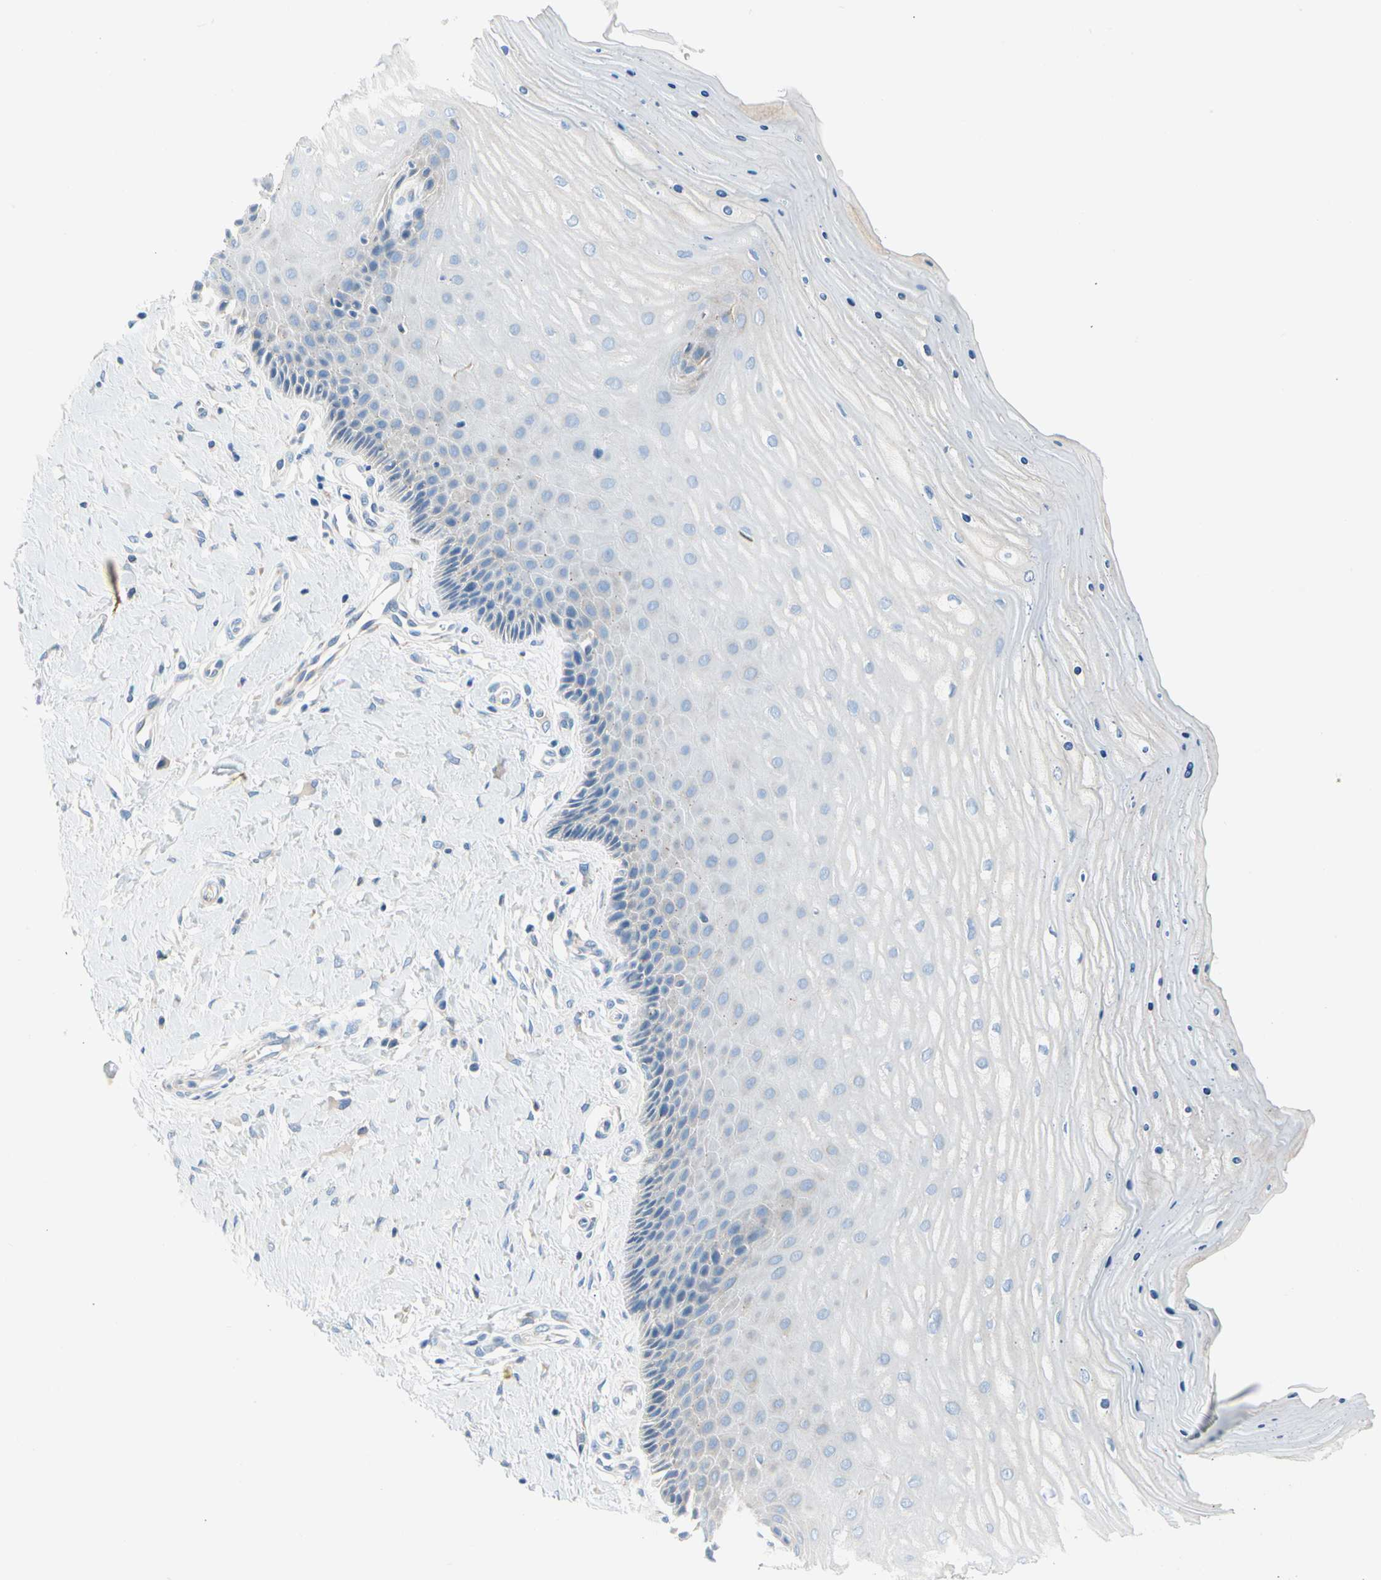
{"staining": {"intensity": "negative", "quantity": "none", "location": "none"}, "tissue": "cervix", "cell_type": "Glandular cells", "image_type": "normal", "snomed": [{"axis": "morphology", "description": "Normal tissue, NOS"}, {"axis": "topography", "description": "Cervix"}], "caption": "High power microscopy photomicrograph of an immunohistochemistry (IHC) histopathology image of benign cervix, revealing no significant expression in glandular cells.", "gene": "STXBP1", "patient": {"sex": "female", "age": 55}}